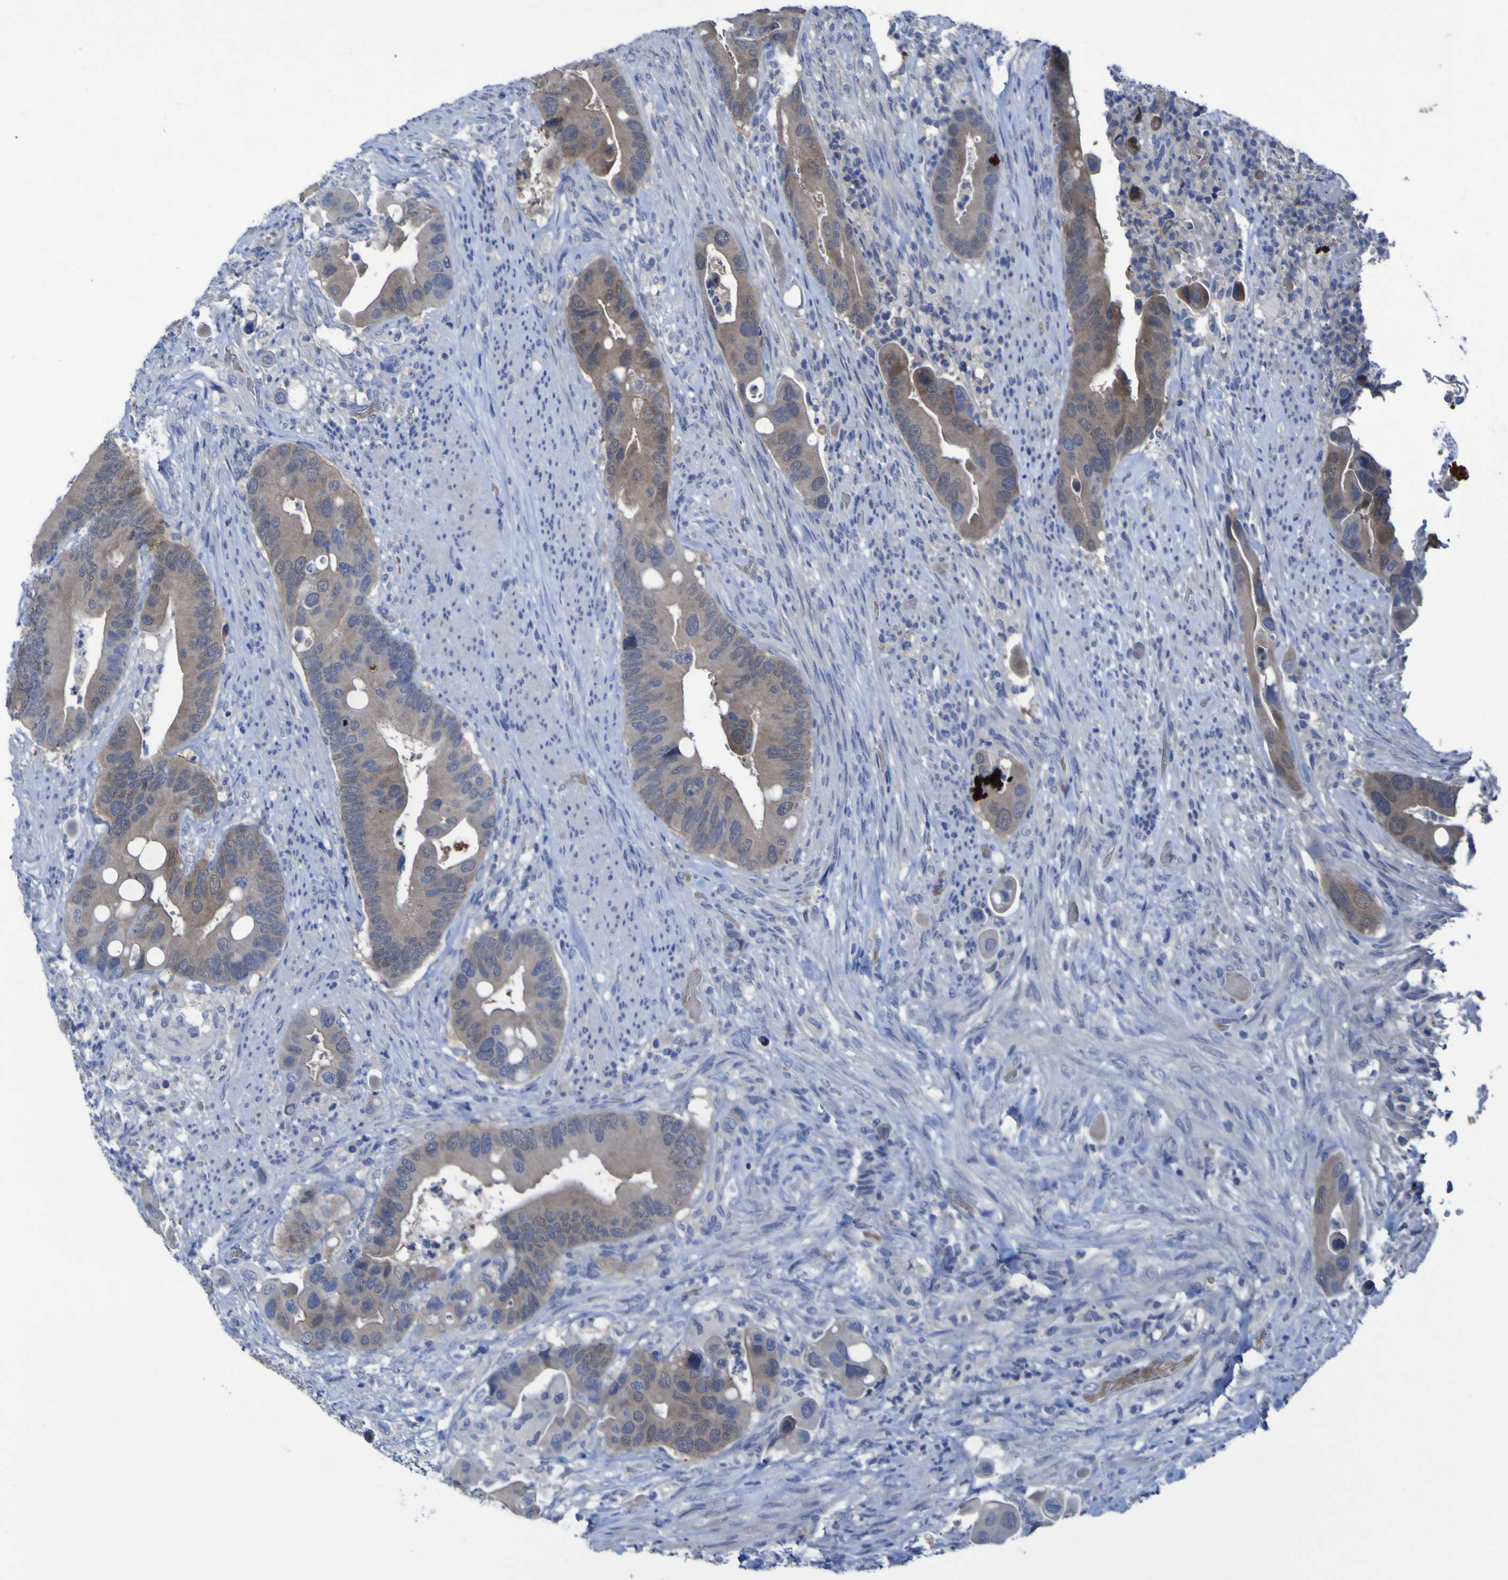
{"staining": {"intensity": "weak", "quantity": "<25%", "location": "cytoplasmic/membranous"}, "tissue": "colorectal cancer", "cell_type": "Tumor cells", "image_type": "cancer", "snomed": [{"axis": "morphology", "description": "Adenocarcinoma, NOS"}, {"axis": "topography", "description": "Rectum"}], "caption": "IHC of human colorectal cancer displays no positivity in tumor cells. (DAB (3,3'-diaminobenzidine) IHC visualized using brightfield microscopy, high magnification).", "gene": "SGK2", "patient": {"sex": "female", "age": 57}}